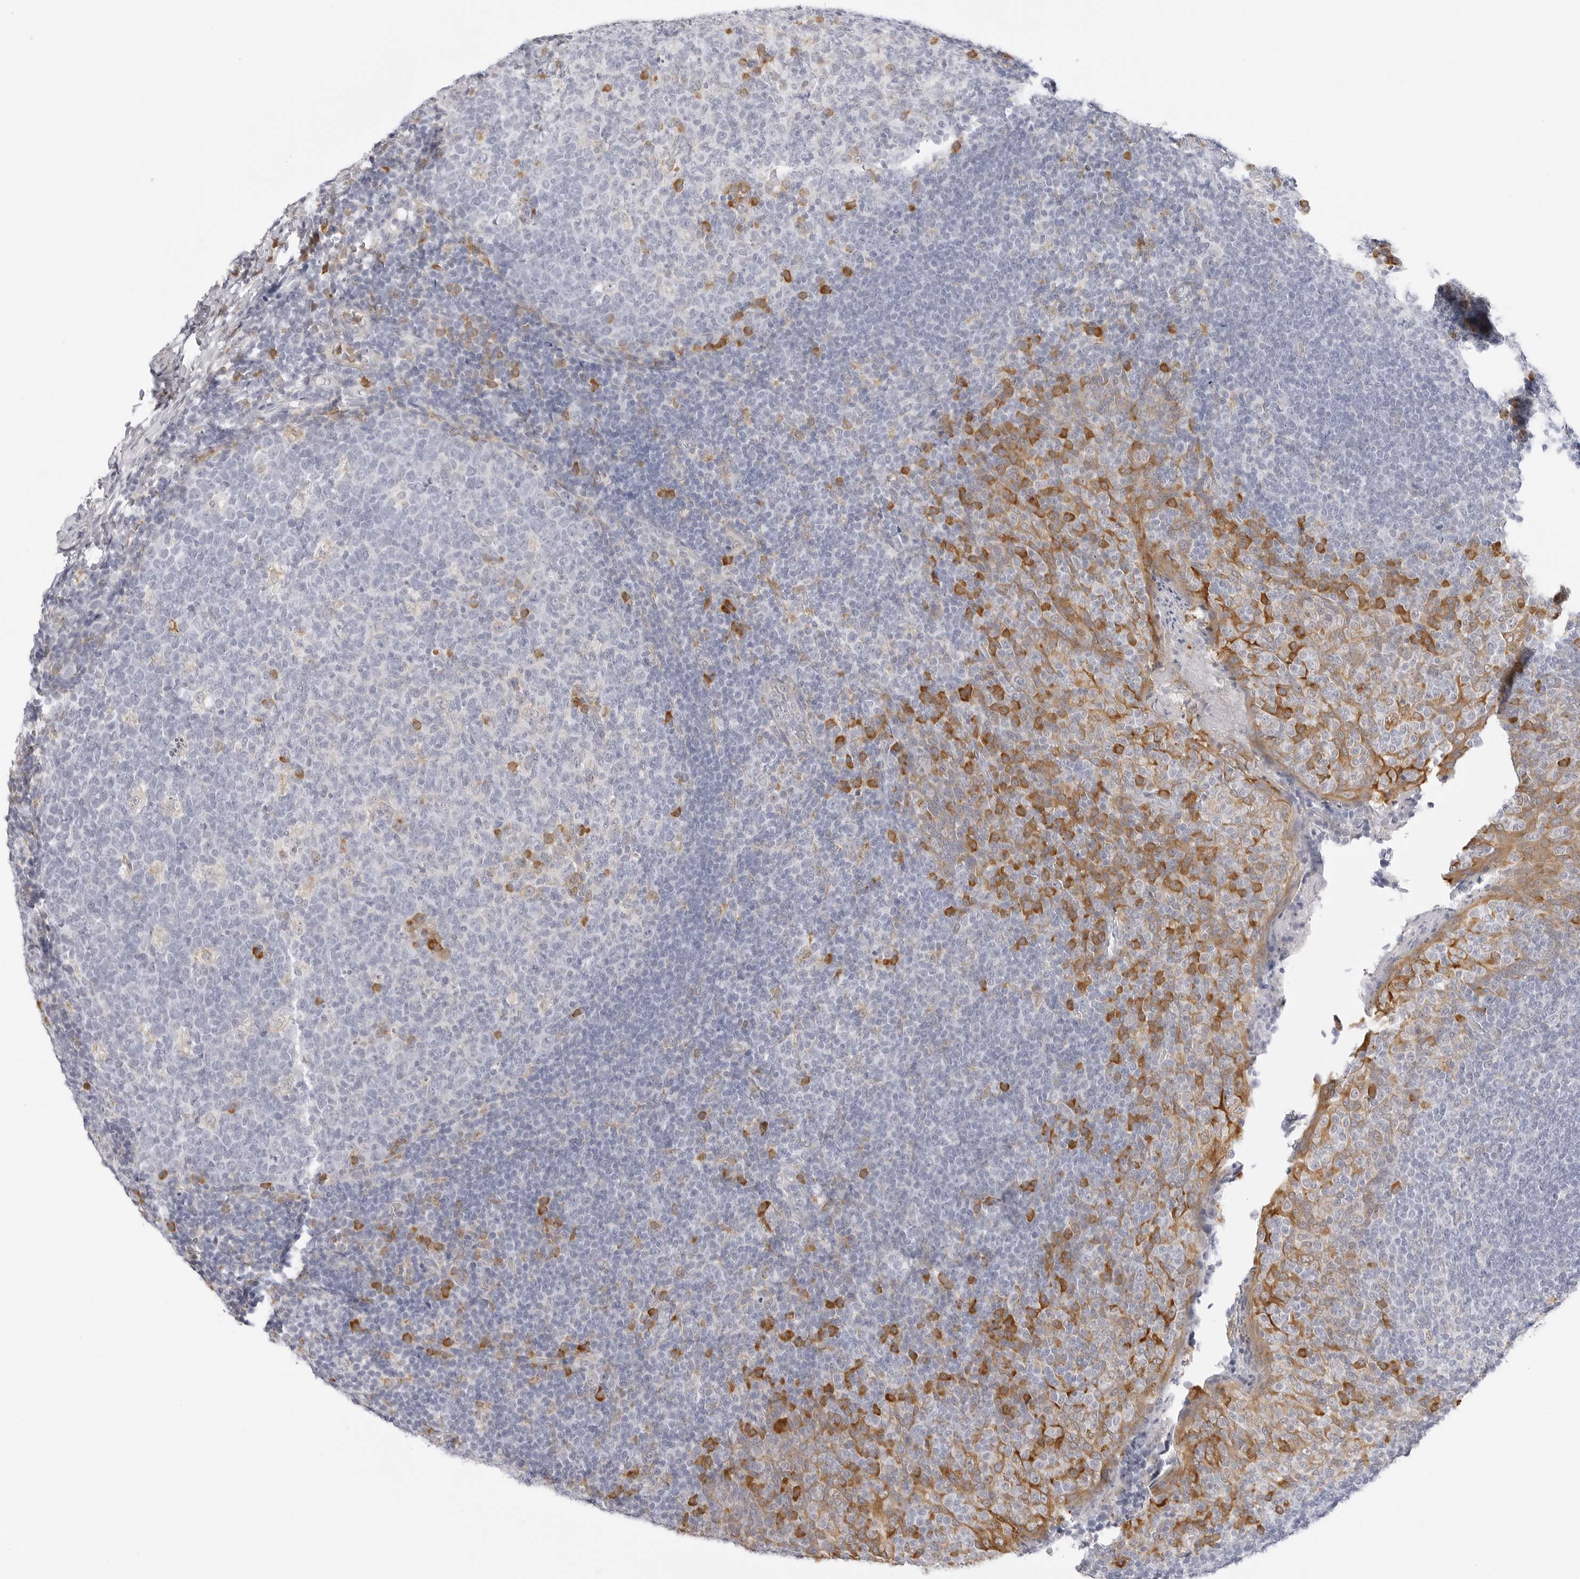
{"staining": {"intensity": "moderate", "quantity": "<25%", "location": "cytoplasmic/membranous"}, "tissue": "tonsil", "cell_type": "Germinal center cells", "image_type": "normal", "snomed": [{"axis": "morphology", "description": "Normal tissue, NOS"}, {"axis": "topography", "description": "Tonsil"}], "caption": "Tonsil stained with a brown dye reveals moderate cytoplasmic/membranous positive staining in about <25% of germinal center cells.", "gene": "THEM4", "patient": {"sex": "female", "age": 19}}